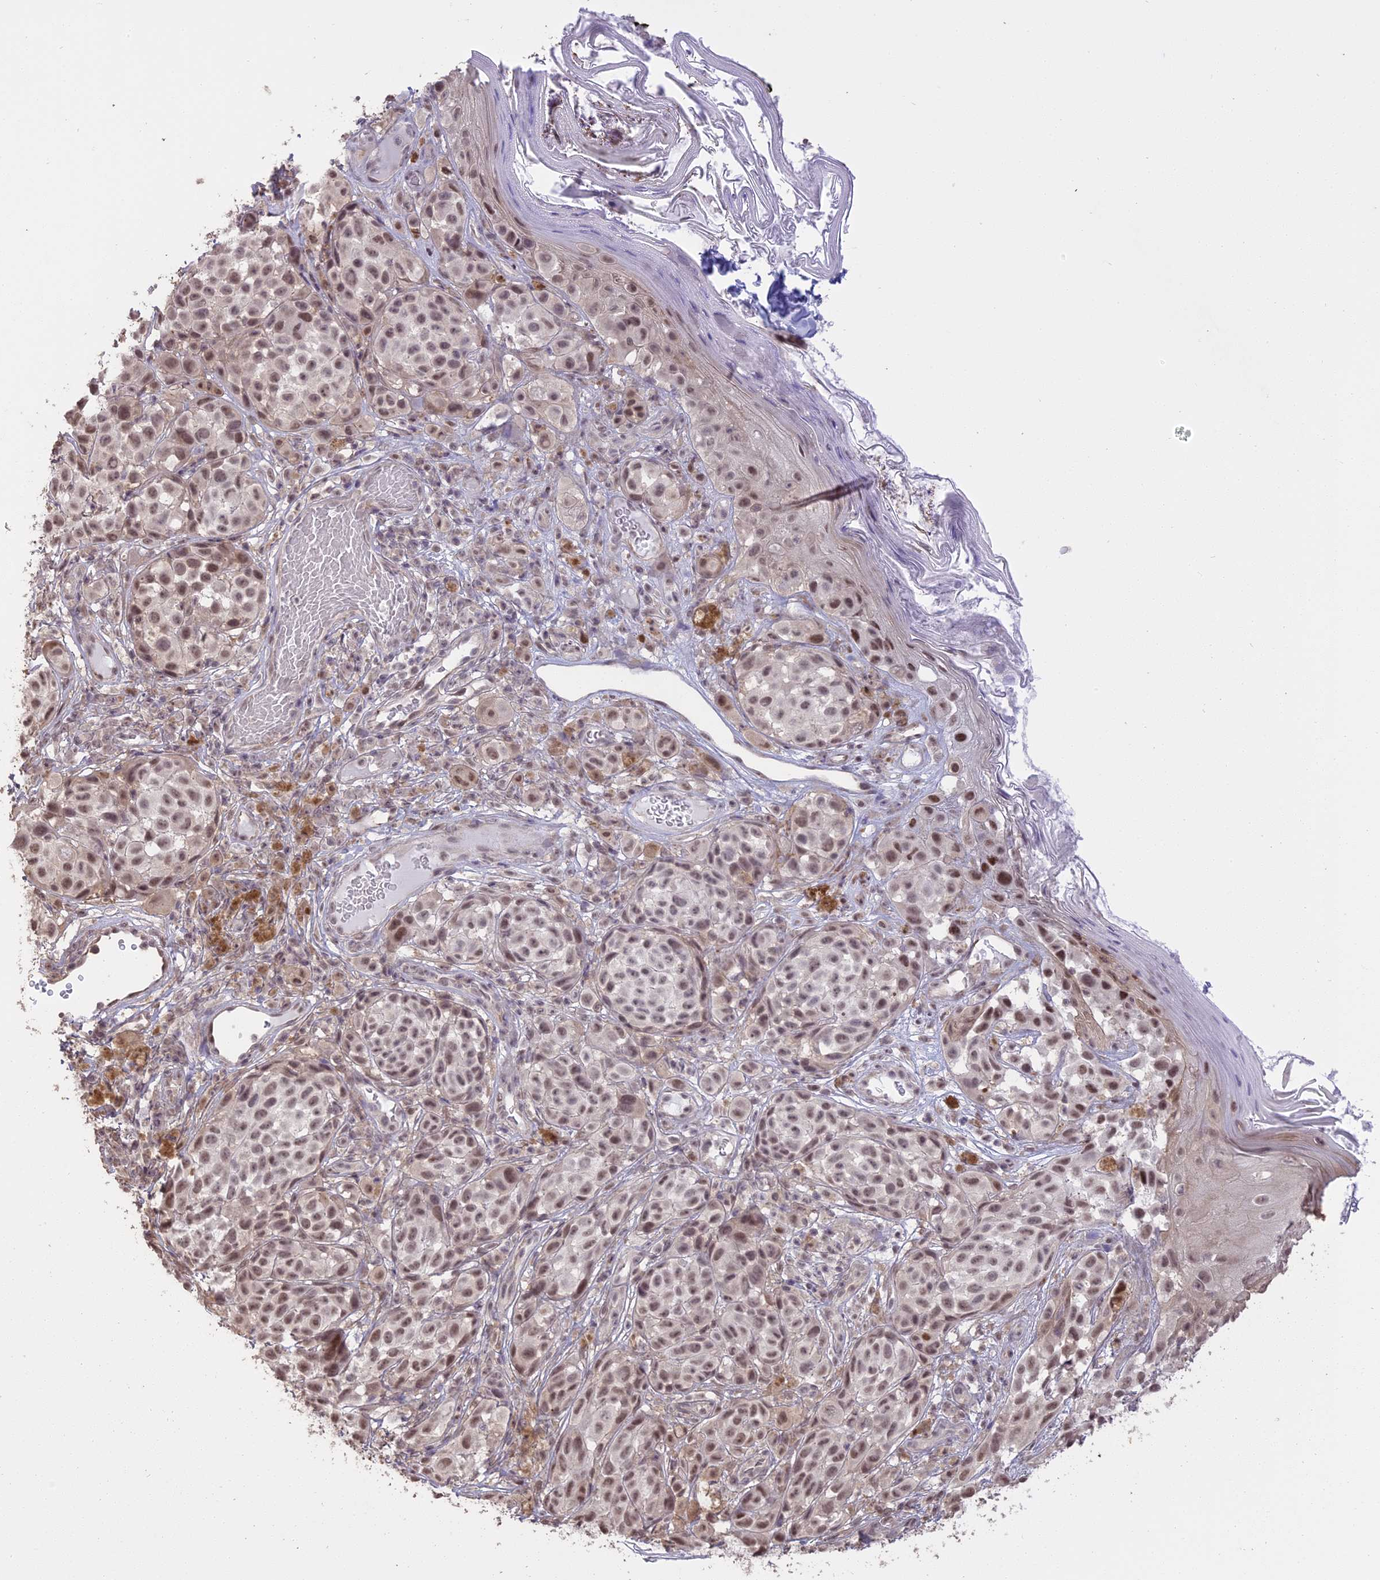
{"staining": {"intensity": "moderate", "quantity": ">75%", "location": "nuclear"}, "tissue": "melanoma", "cell_type": "Tumor cells", "image_type": "cancer", "snomed": [{"axis": "morphology", "description": "Malignant melanoma, NOS"}, {"axis": "topography", "description": "Skin"}], "caption": "IHC histopathology image of neoplastic tissue: melanoma stained using immunohistochemistry (IHC) reveals medium levels of moderate protein expression localized specifically in the nuclear of tumor cells, appearing as a nuclear brown color.", "gene": "TIGD7", "patient": {"sex": "male", "age": 38}}